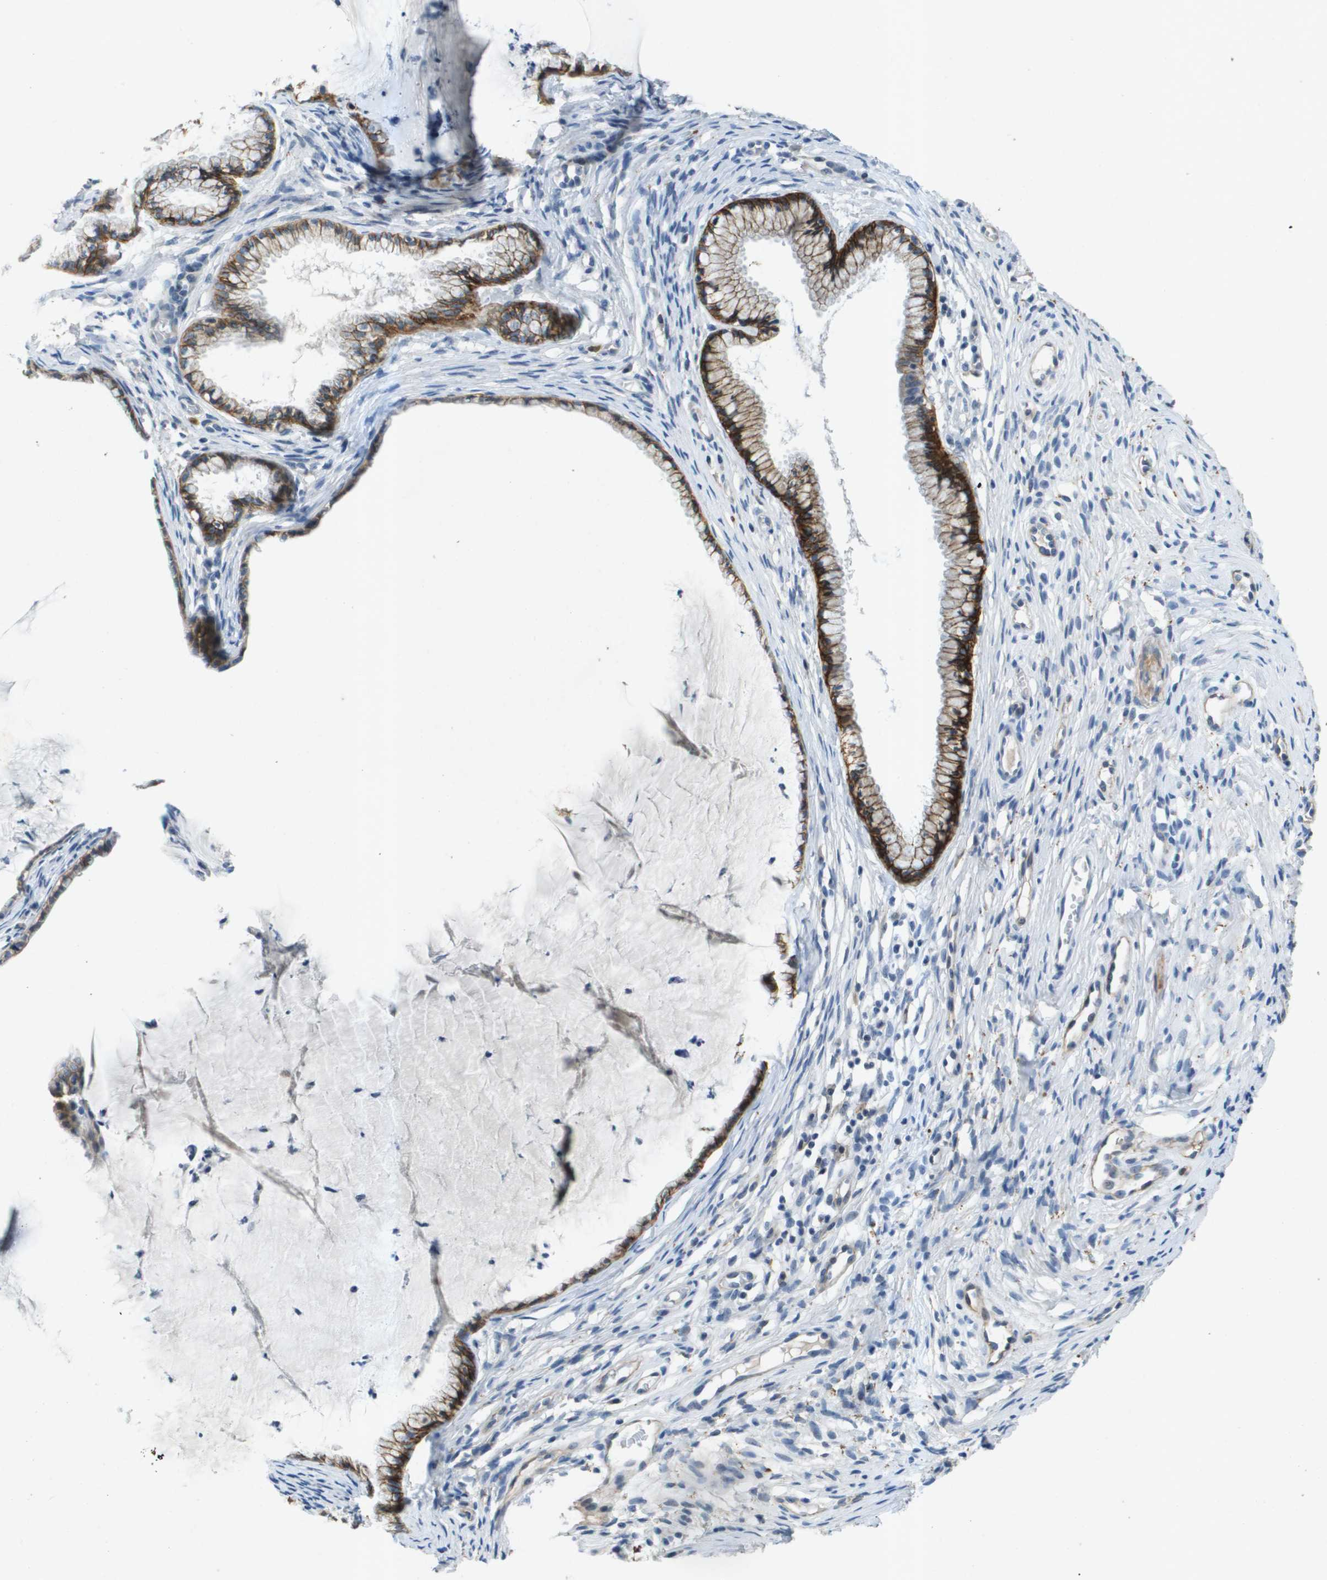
{"staining": {"intensity": "moderate", "quantity": ">75%", "location": "cytoplasmic/membranous"}, "tissue": "cervix", "cell_type": "Glandular cells", "image_type": "normal", "snomed": [{"axis": "morphology", "description": "Normal tissue, NOS"}, {"axis": "topography", "description": "Cervix"}], "caption": "Glandular cells exhibit moderate cytoplasmic/membranous expression in about >75% of cells in benign cervix.", "gene": "ITGA6", "patient": {"sex": "female", "age": 77}}